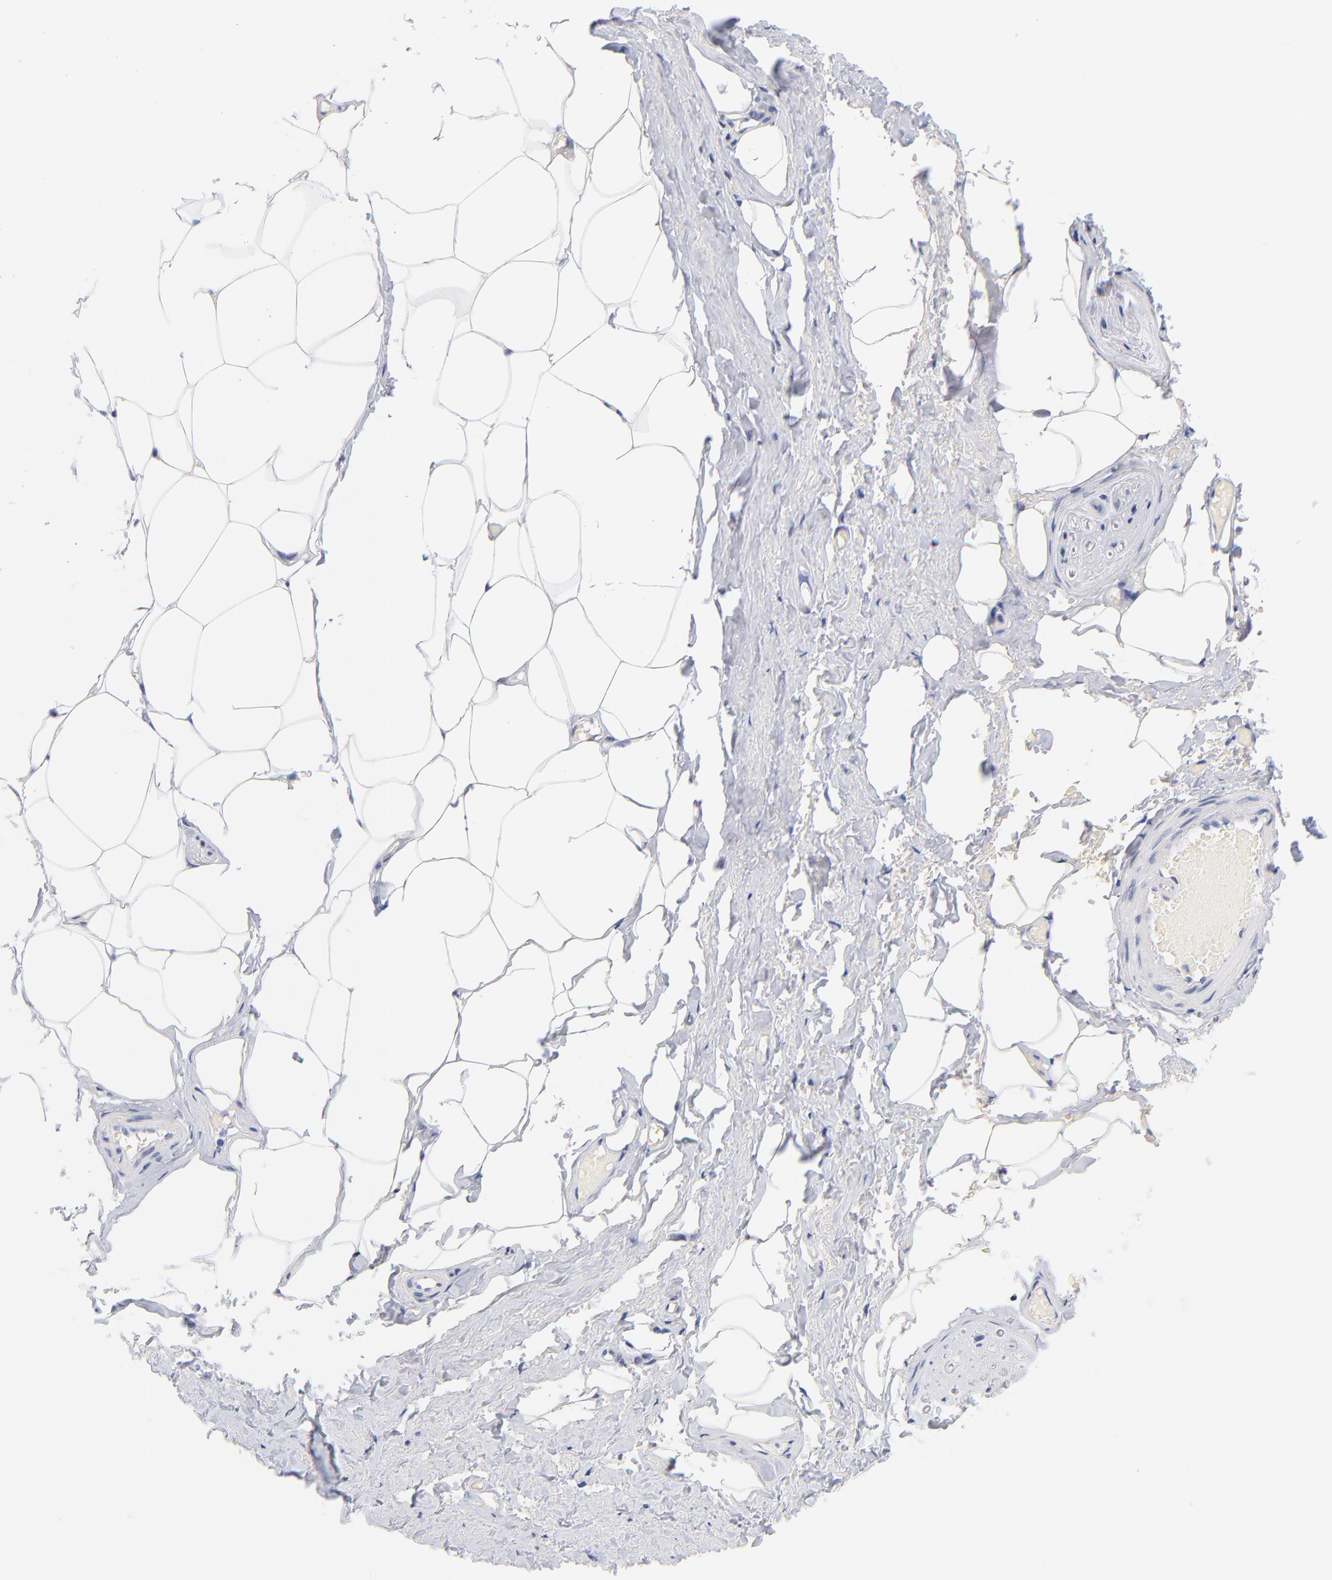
{"staining": {"intensity": "negative", "quantity": "none", "location": "none"}, "tissue": "adipose tissue", "cell_type": "Adipocytes", "image_type": "normal", "snomed": [{"axis": "morphology", "description": "Normal tissue, NOS"}, {"axis": "topography", "description": "Soft tissue"}, {"axis": "topography", "description": "Peripheral nerve tissue"}], "caption": "This is a photomicrograph of IHC staining of unremarkable adipose tissue, which shows no positivity in adipocytes. Nuclei are stained in blue.", "gene": "ZNF74", "patient": {"sex": "female", "age": 68}}